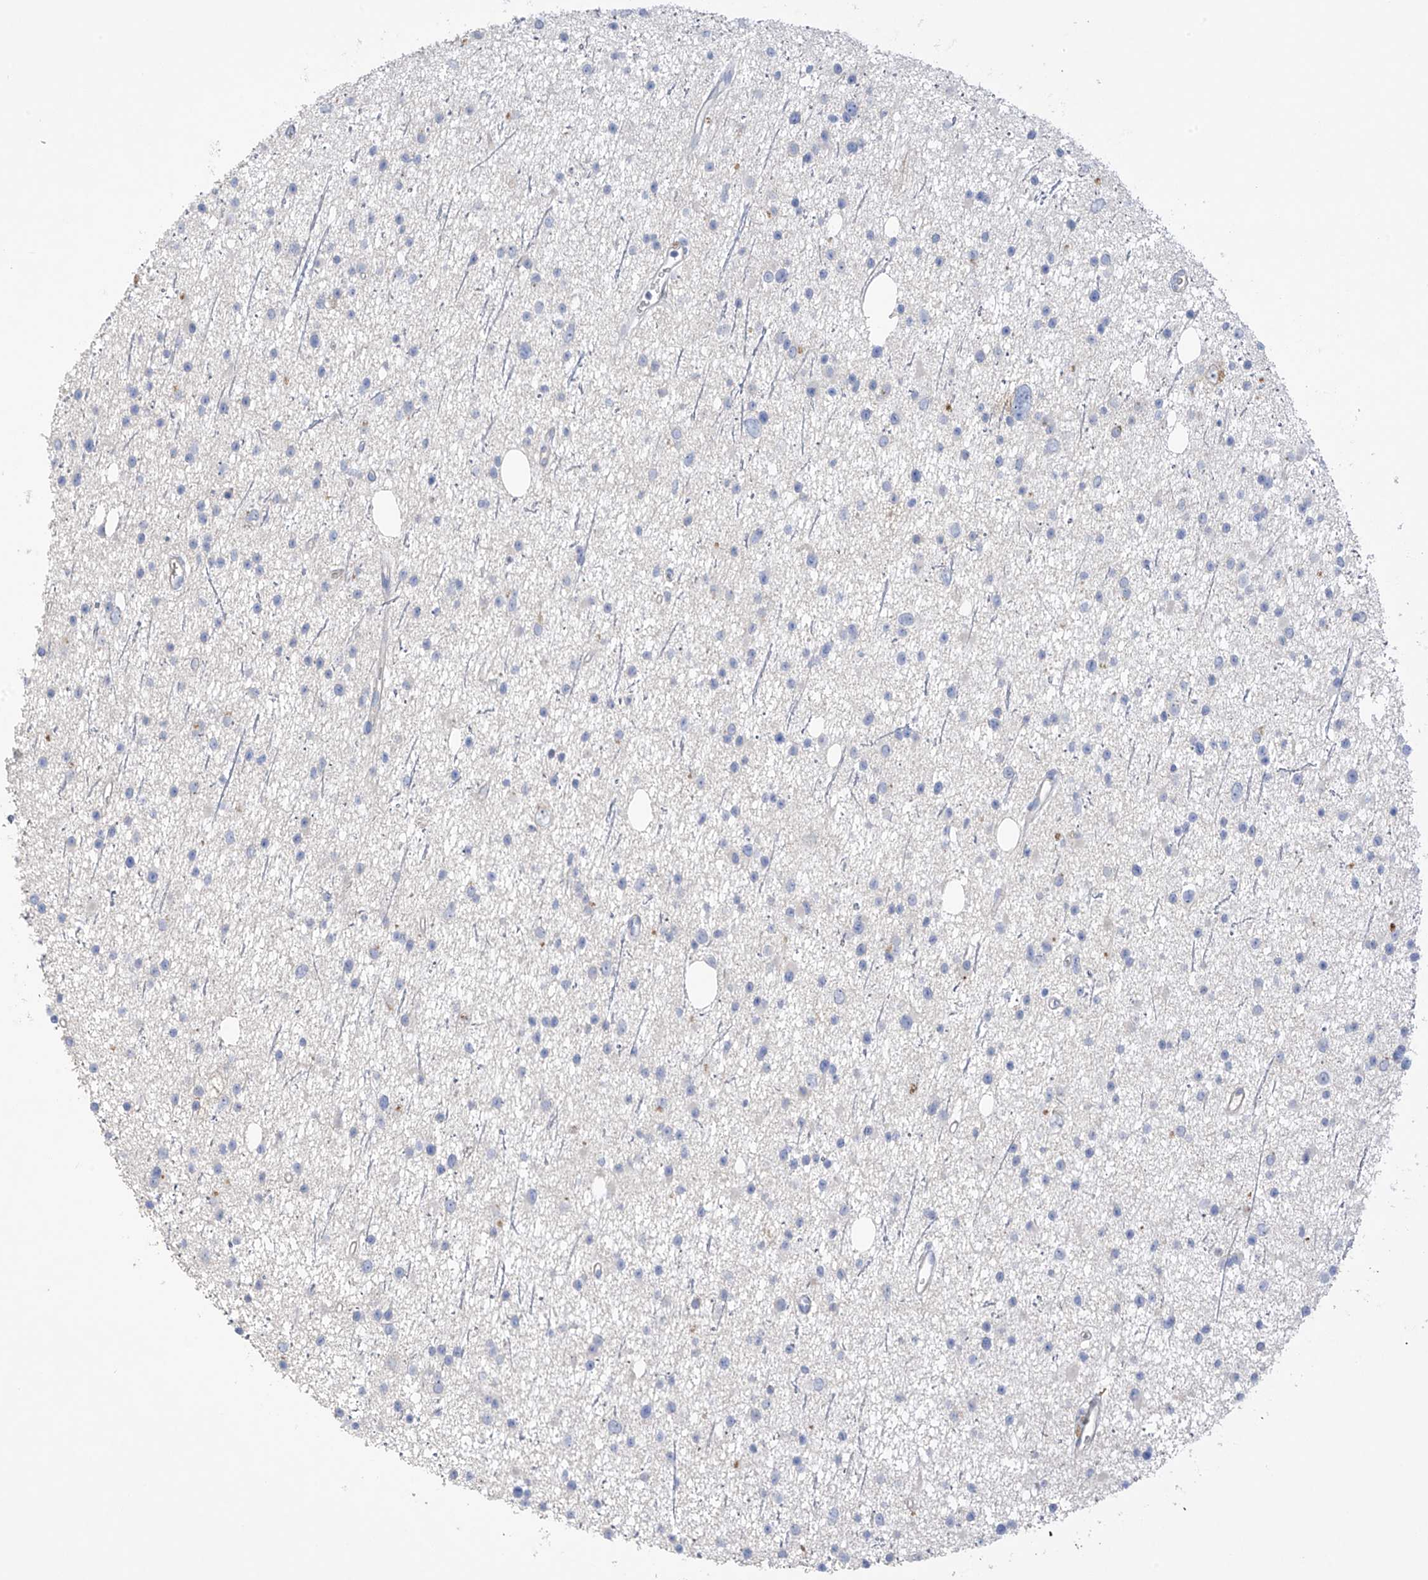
{"staining": {"intensity": "negative", "quantity": "none", "location": "none"}, "tissue": "glioma", "cell_type": "Tumor cells", "image_type": "cancer", "snomed": [{"axis": "morphology", "description": "Glioma, malignant, Low grade"}, {"axis": "topography", "description": "Cerebral cortex"}], "caption": "Protein analysis of glioma displays no significant staining in tumor cells.", "gene": "PRSS12", "patient": {"sex": "female", "age": 39}}